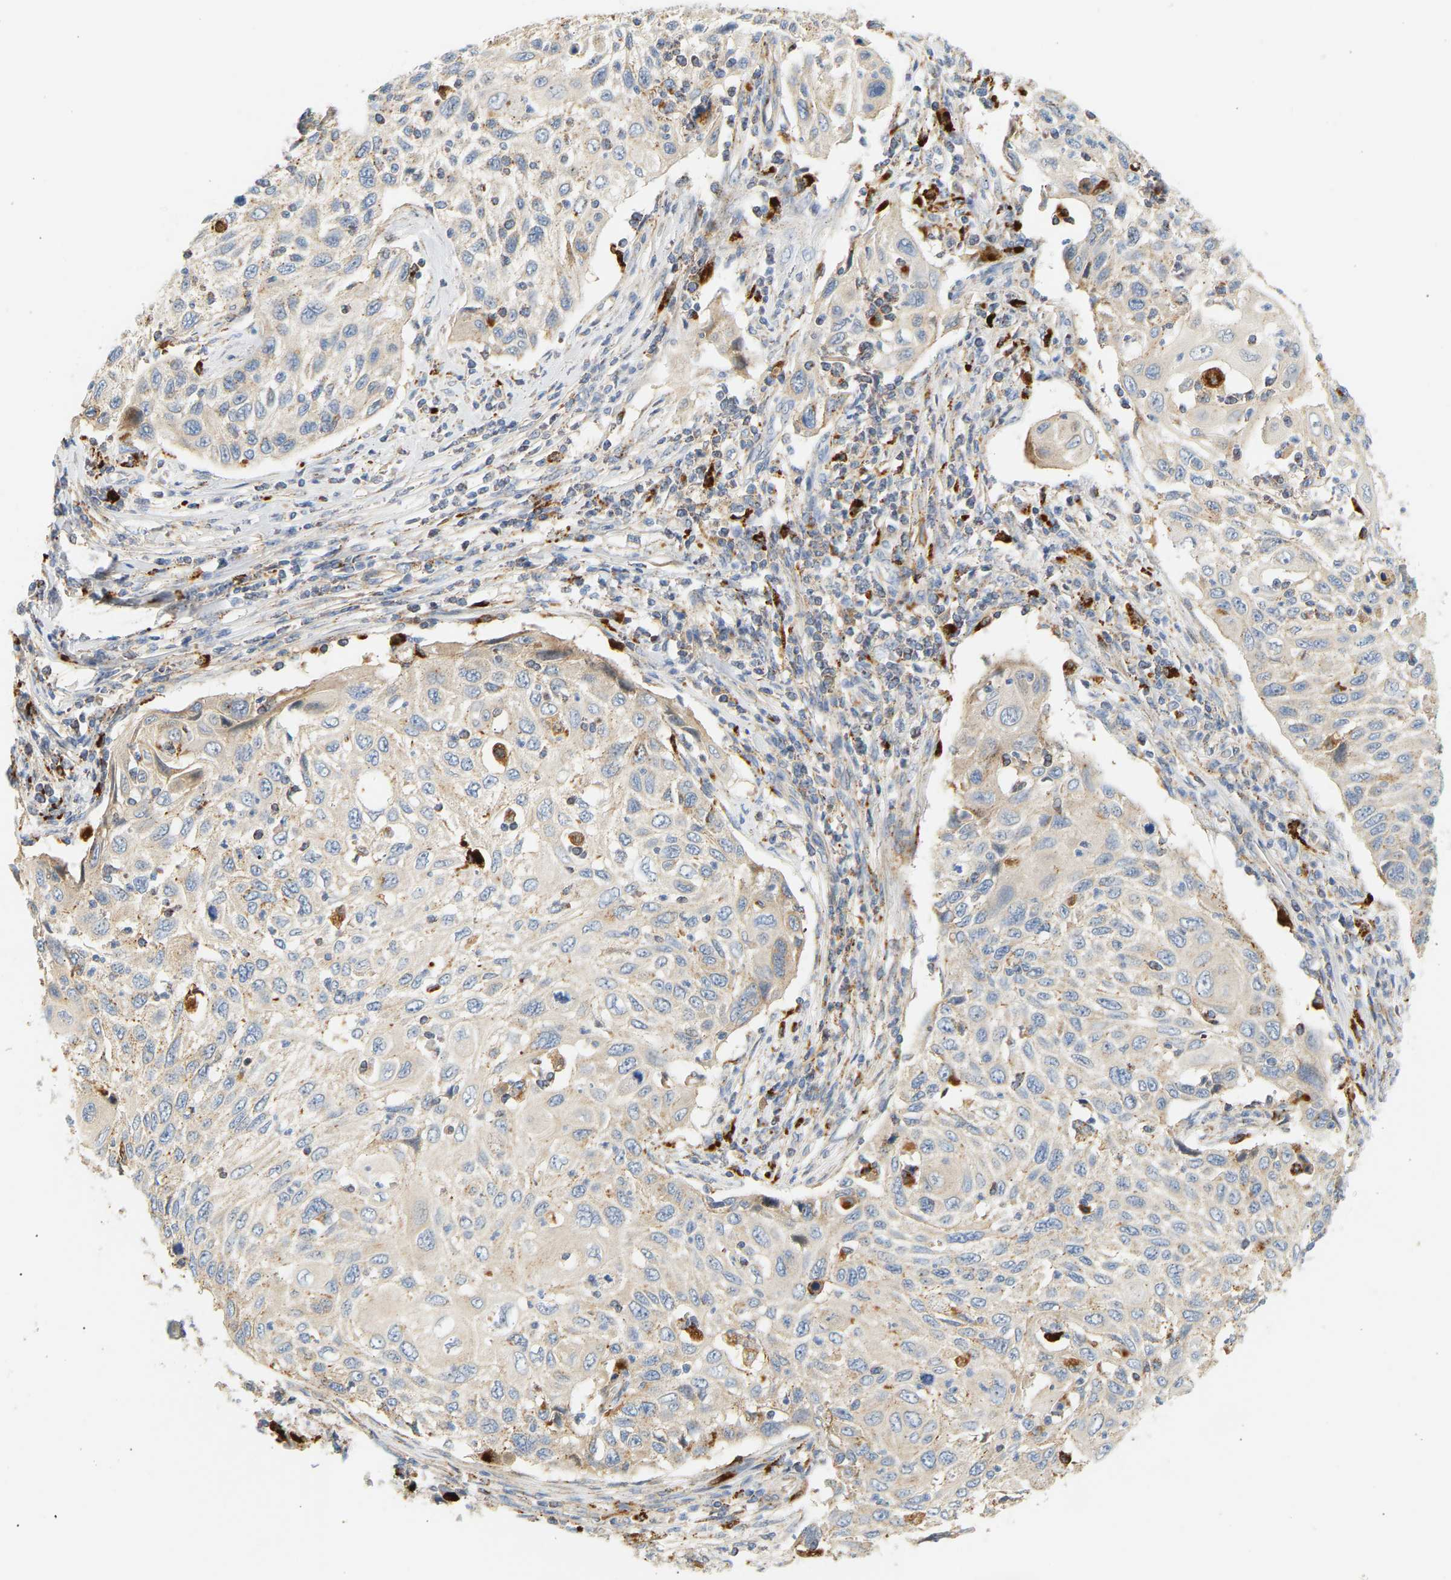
{"staining": {"intensity": "weak", "quantity": "<25%", "location": "cytoplasmic/membranous"}, "tissue": "cervical cancer", "cell_type": "Tumor cells", "image_type": "cancer", "snomed": [{"axis": "morphology", "description": "Squamous cell carcinoma, NOS"}, {"axis": "topography", "description": "Cervix"}], "caption": "An image of human squamous cell carcinoma (cervical) is negative for staining in tumor cells.", "gene": "ENTHD1", "patient": {"sex": "female", "age": 70}}